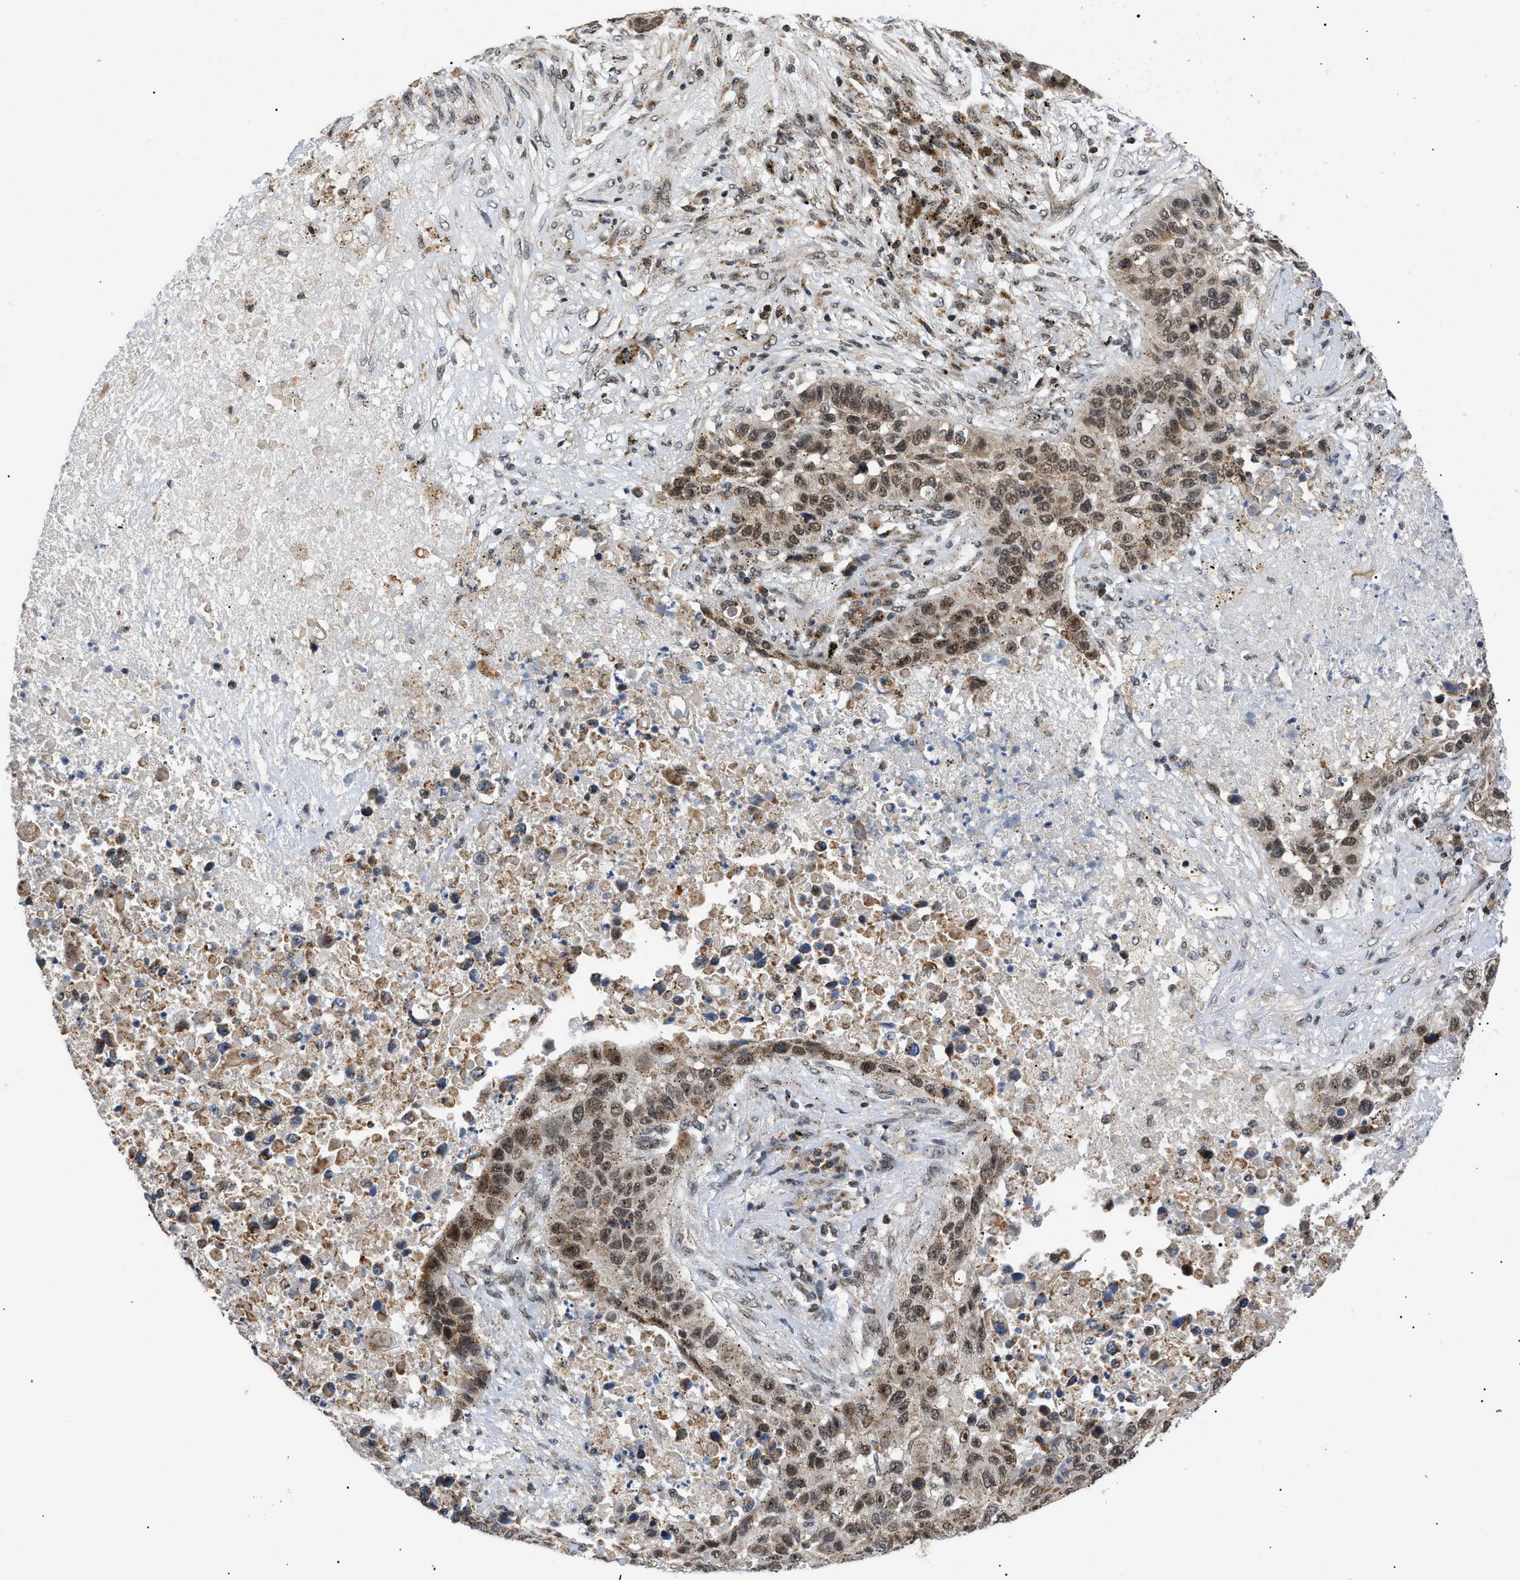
{"staining": {"intensity": "moderate", "quantity": "25%-75%", "location": "cytoplasmic/membranous,nuclear"}, "tissue": "lung cancer", "cell_type": "Tumor cells", "image_type": "cancer", "snomed": [{"axis": "morphology", "description": "Squamous cell carcinoma, NOS"}, {"axis": "topography", "description": "Lung"}], "caption": "Immunohistochemistry (IHC) (DAB (3,3'-diaminobenzidine)) staining of squamous cell carcinoma (lung) demonstrates moderate cytoplasmic/membranous and nuclear protein staining in approximately 25%-75% of tumor cells. Using DAB (brown) and hematoxylin (blue) stains, captured at high magnification using brightfield microscopy.", "gene": "ZBTB11", "patient": {"sex": "male", "age": 57}}